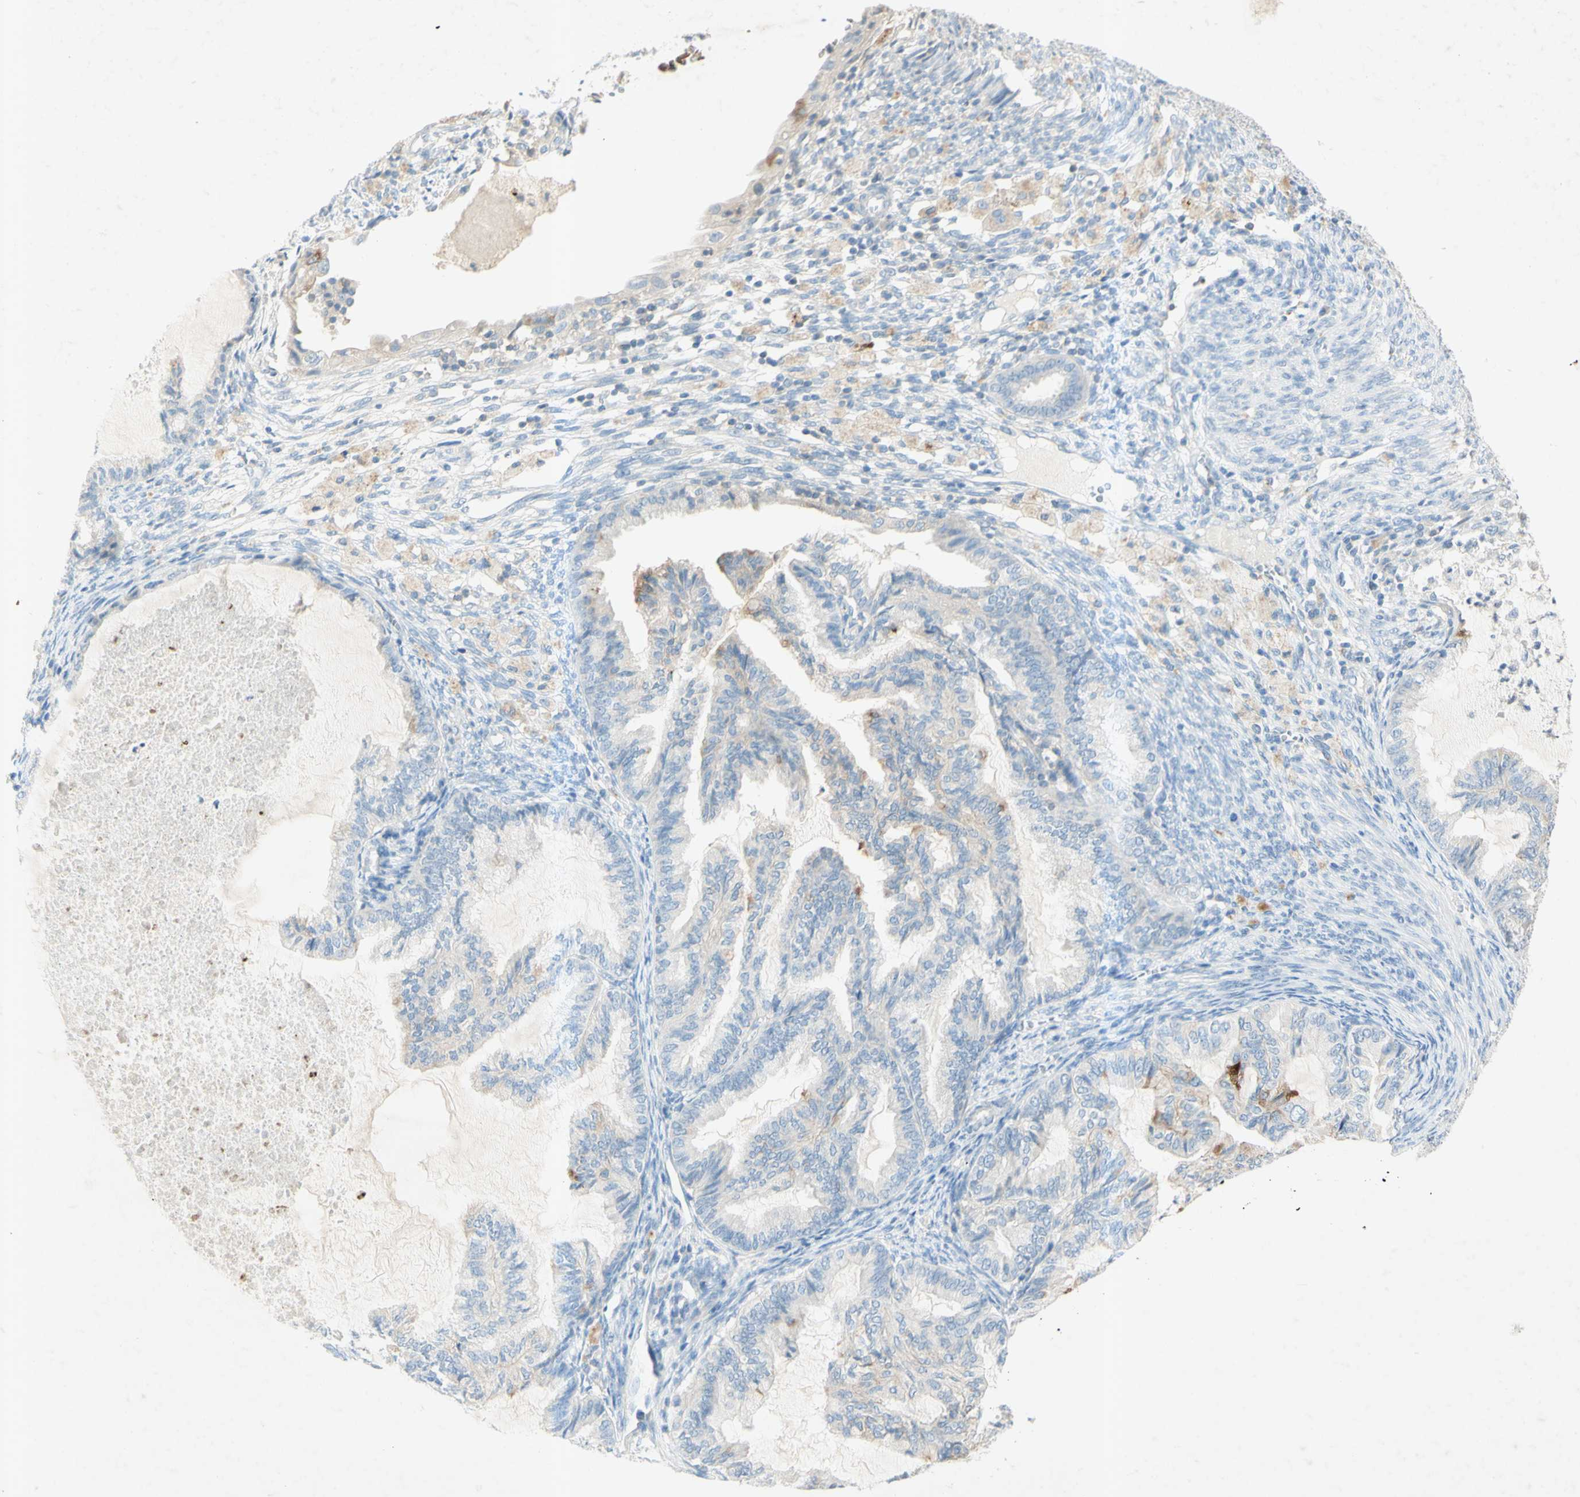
{"staining": {"intensity": "weak", "quantity": "<25%", "location": "cytoplasmic/membranous"}, "tissue": "cervical cancer", "cell_type": "Tumor cells", "image_type": "cancer", "snomed": [{"axis": "morphology", "description": "Normal tissue, NOS"}, {"axis": "morphology", "description": "Adenocarcinoma, NOS"}, {"axis": "topography", "description": "Cervix"}, {"axis": "topography", "description": "Endometrium"}], "caption": "High magnification brightfield microscopy of adenocarcinoma (cervical) stained with DAB (3,3'-diaminobenzidine) (brown) and counterstained with hematoxylin (blue): tumor cells show no significant positivity.", "gene": "GDF15", "patient": {"sex": "female", "age": 86}}